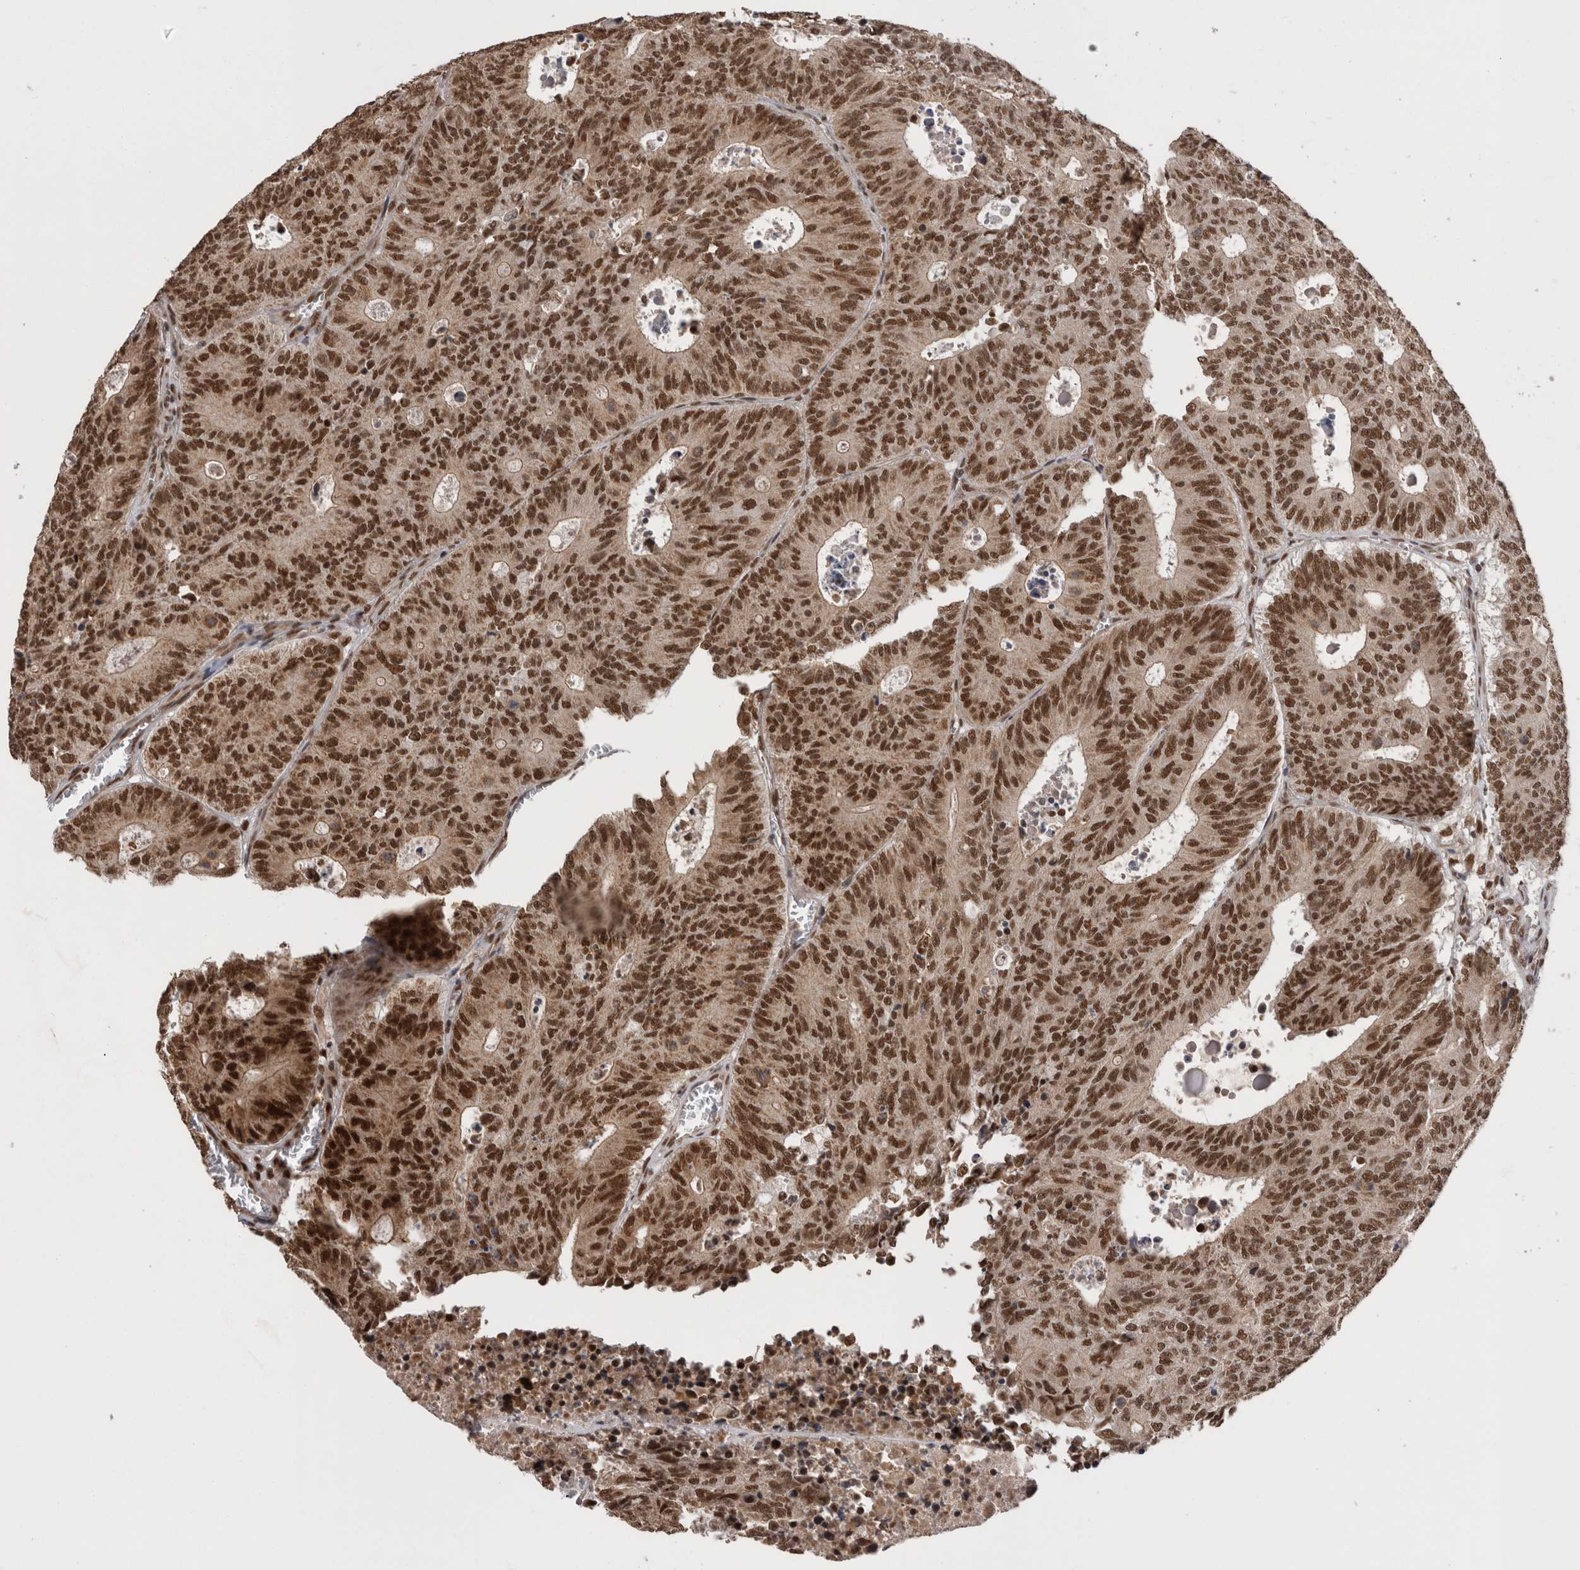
{"staining": {"intensity": "strong", "quantity": ">75%", "location": "nuclear"}, "tissue": "colorectal cancer", "cell_type": "Tumor cells", "image_type": "cancer", "snomed": [{"axis": "morphology", "description": "Adenocarcinoma, NOS"}, {"axis": "topography", "description": "Colon"}], "caption": "Human colorectal cancer stained for a protein (brown) shows strong nuclear positive positivity in approximately >75% of tumor cells.", "gene": "CPSF2", "patient": {"sex": "male", "age": 87}}